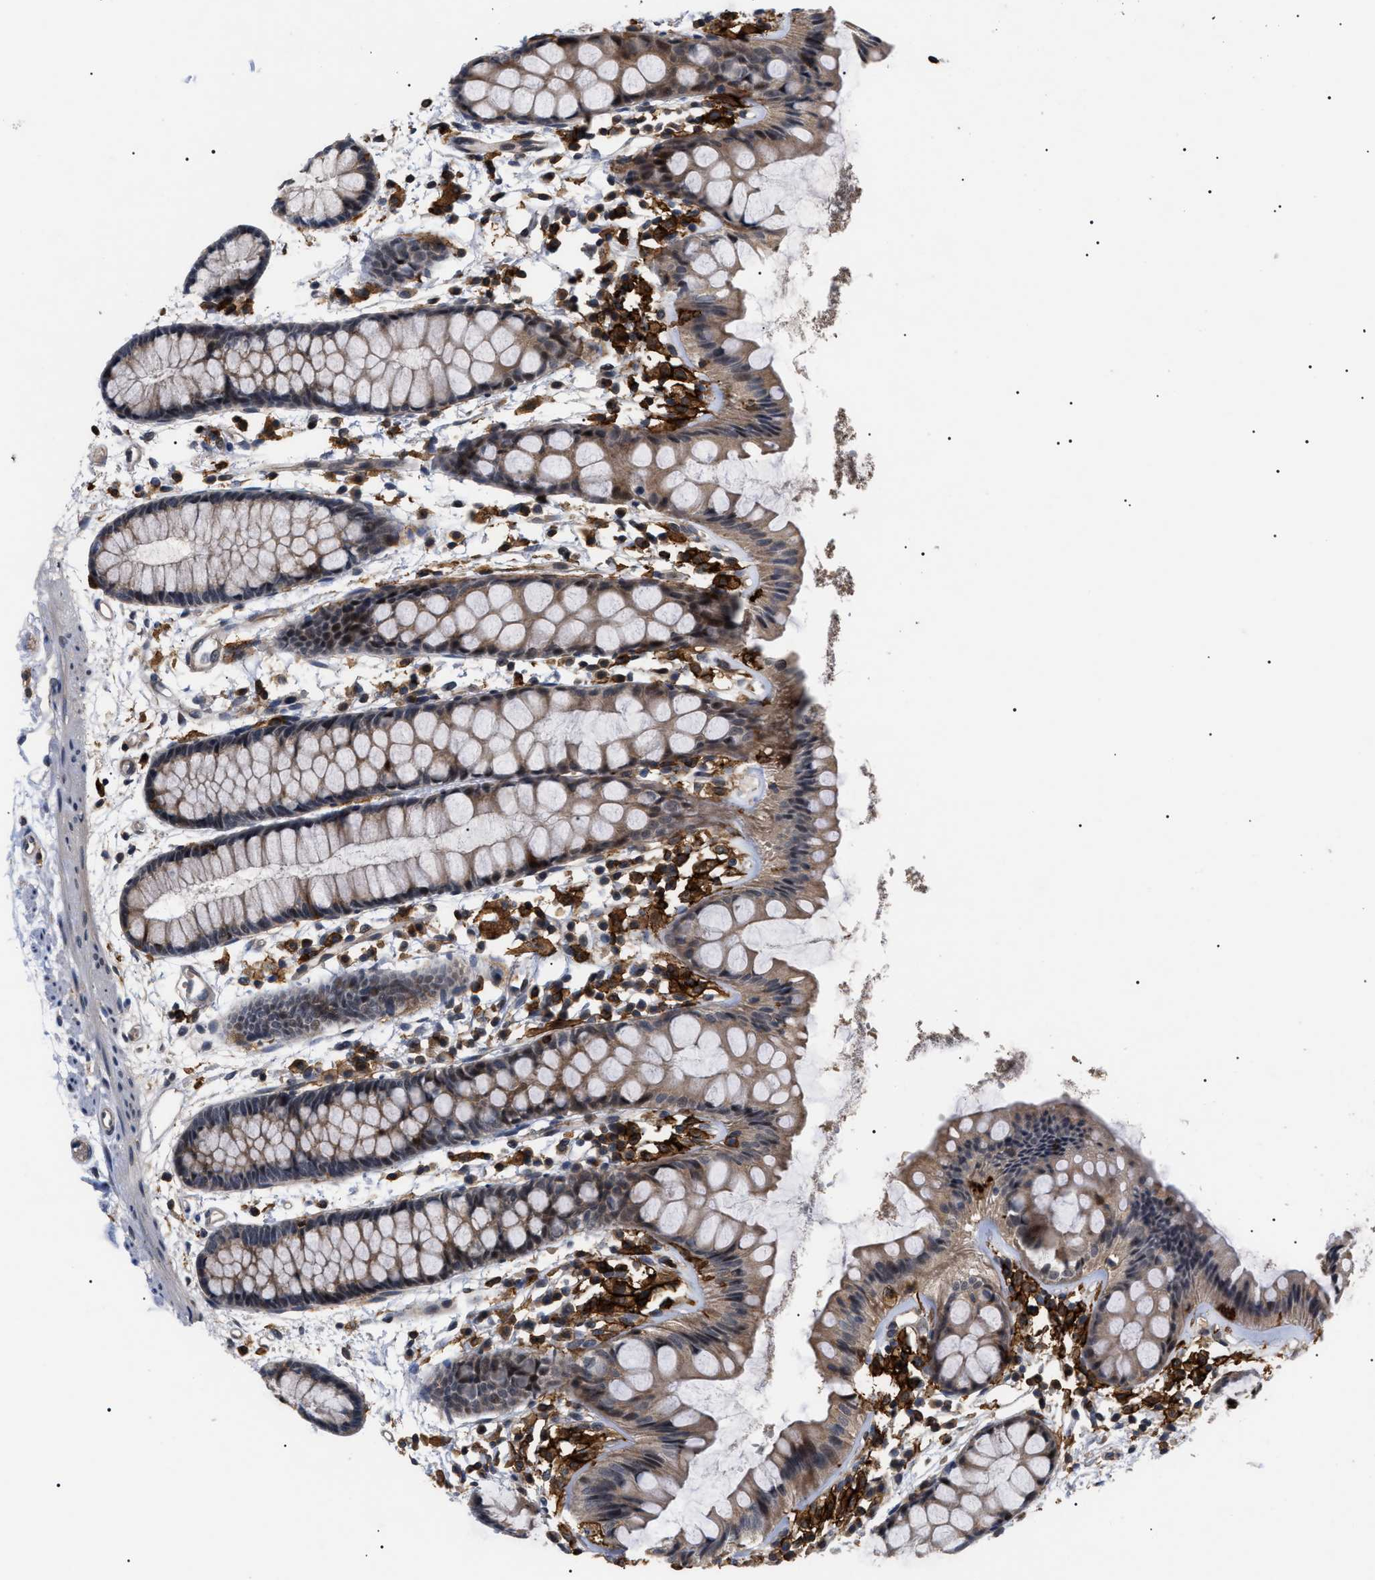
{"staining": {"intensity": "moderate", "quantity": ">75%", "location": "cytoplasmic/membranous"}, "tissue": "rectum", "cell_type": "Glandular cells", "image_type": "normal", "snomed": [{"axis": "morphology", "description": "Normal tissue, NOS"}, {"axis": "topography", "description": "Rectum"}], "caption": "Immunohistochemistry (IHC) of unremarkable human rectum reveals medium levels of moderate cytoplasmic/membranous positivity in about >75% of glandular cells.", "gene": "CD300A", "patient": {"sex": "female", "age": 66}}